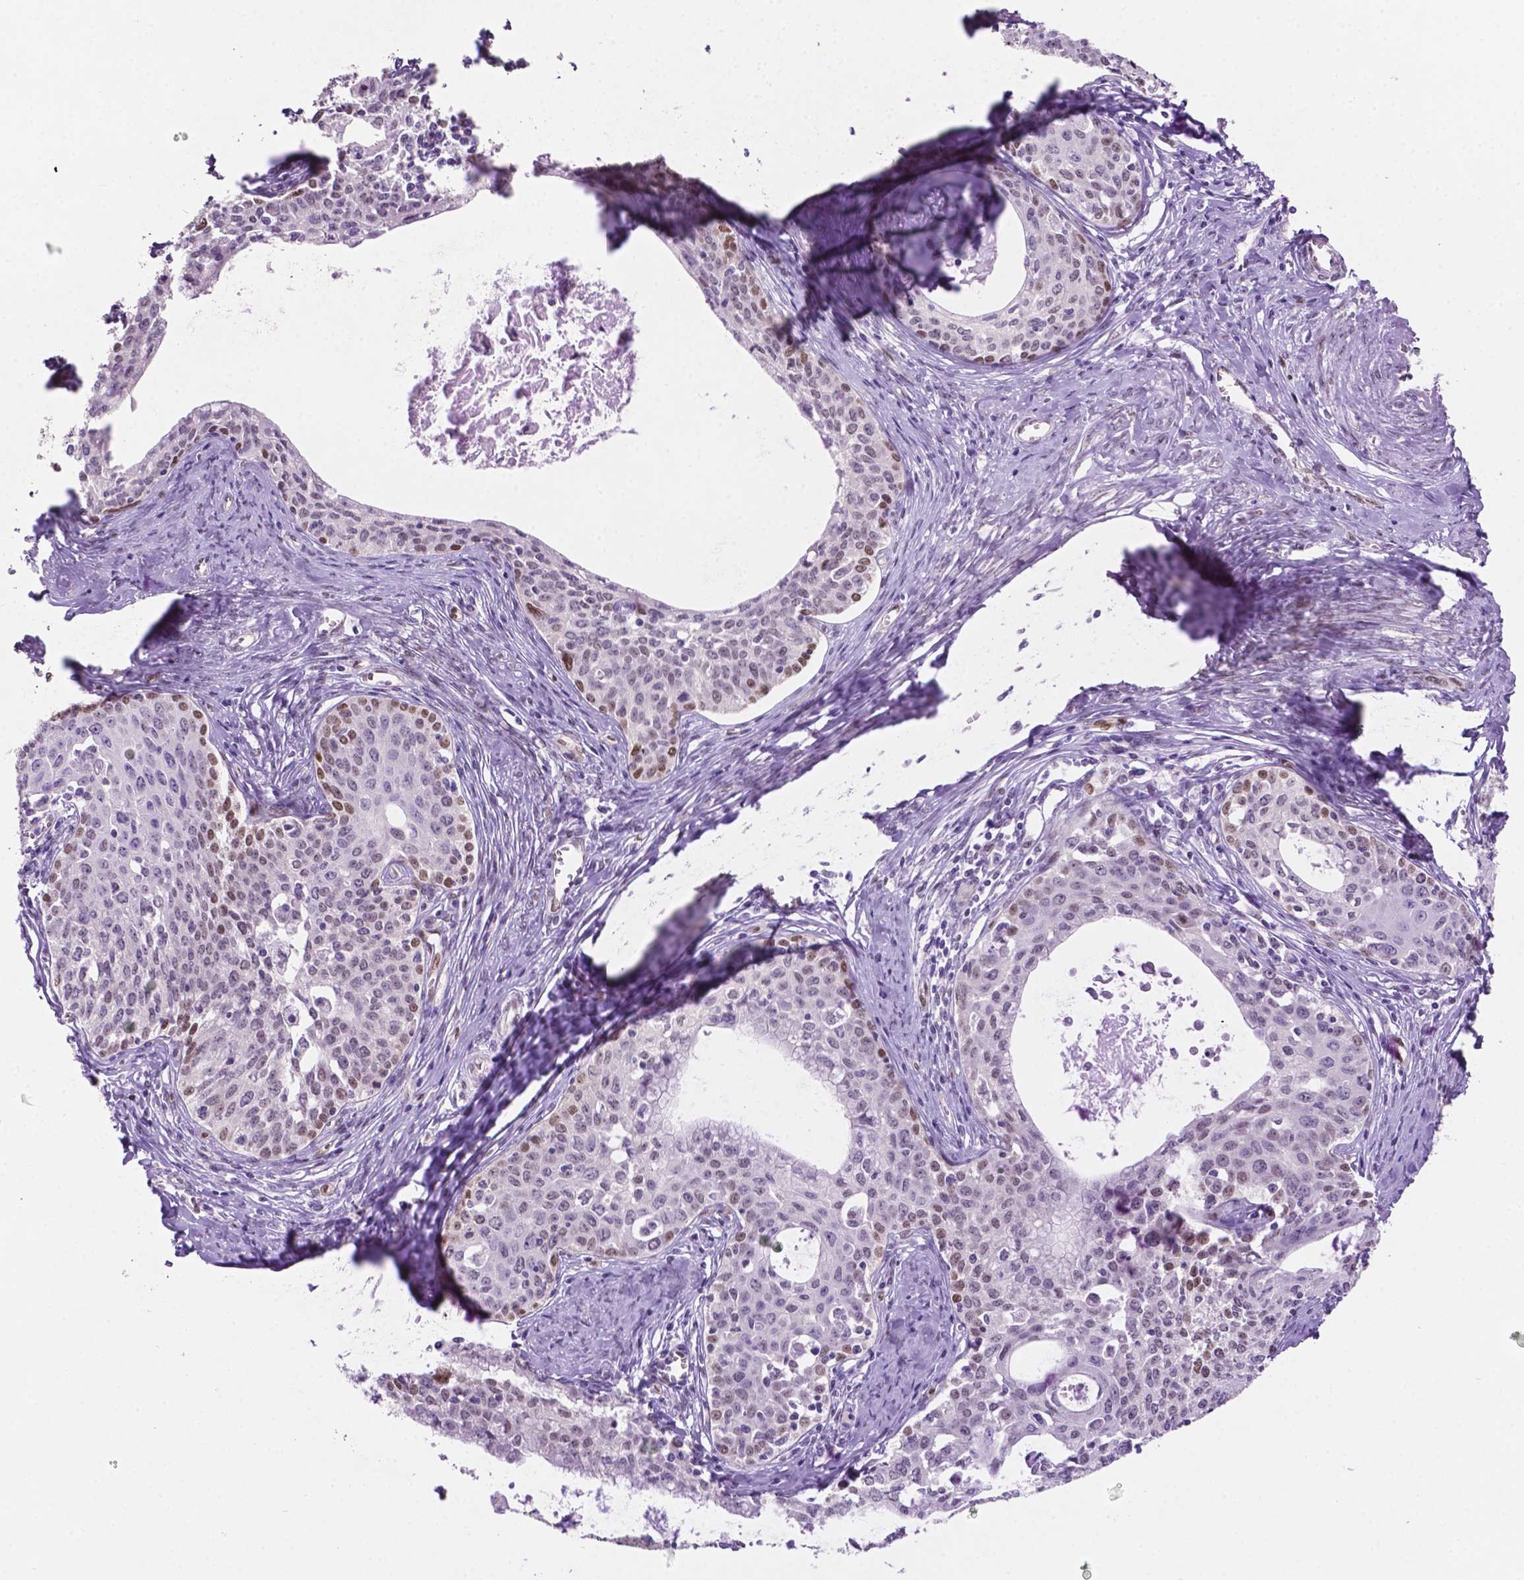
{"staining": {"intensity": "moderate", "quantity": "<25%", "location": "nuclear"}, "tissue": "cervical cancer", "cell_type": "Tumor cells", "image_type": "cancer", "snomed": [{"axis": "morphology", "description": "Squamous cell carcinoma, NOS"}, {"axis": "morphology", "description": "Adenocarcinoma, NOS"}, {"axis": "topography", "description": "Cervix"}], "caption": "A micrograph of squamous cell carcinoma (cervical) stained for a protein shows moderate nuclear brown staining in tumor cells.", "gene": "ERF", "patient": {"sex": "female", "age": 52}}